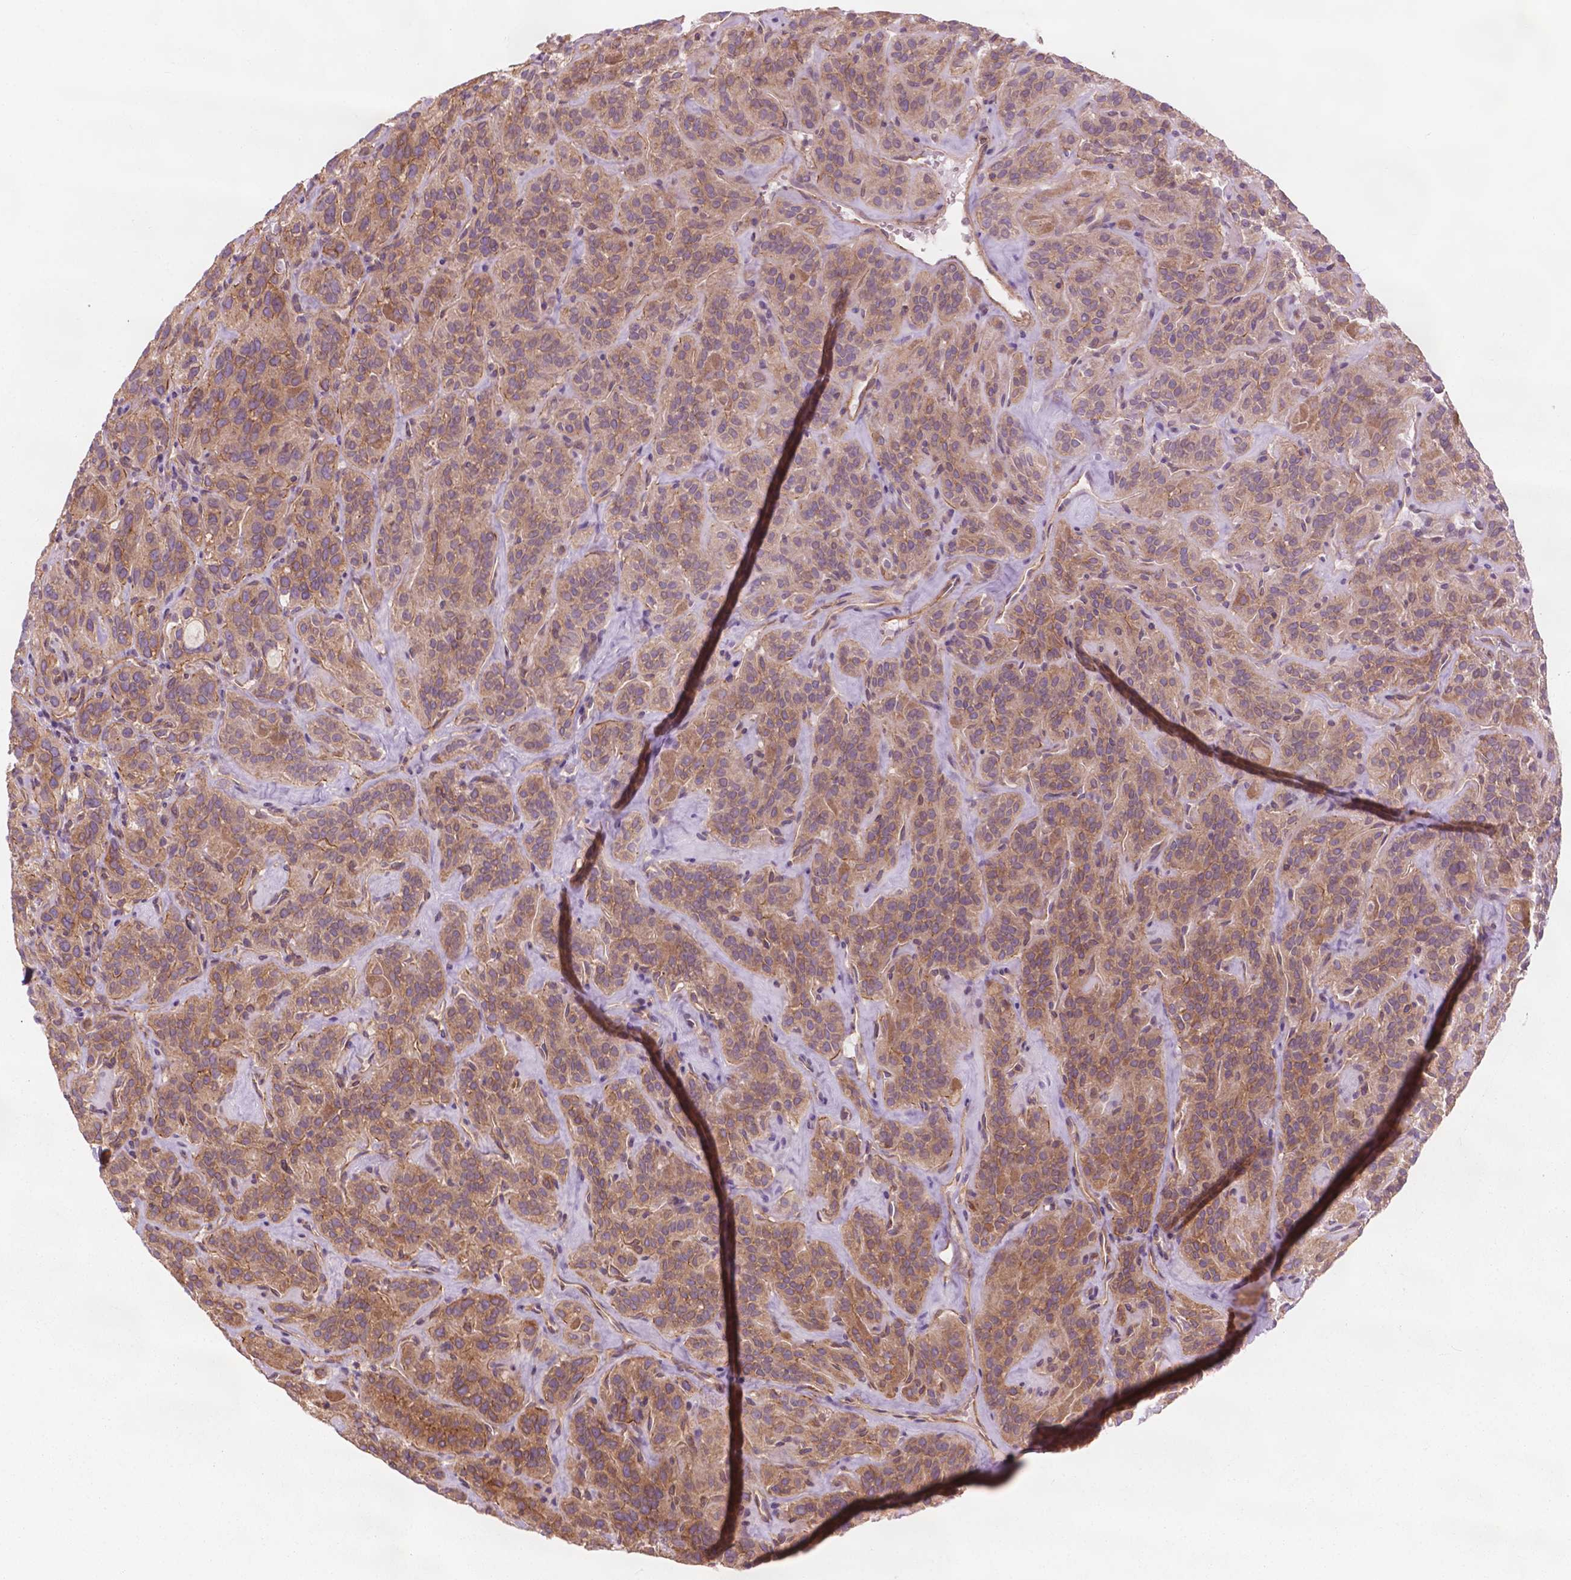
{"staining": {"intensity": "moderate", "quantity": "25%-75%", "location": "cytoplasmic/membranous"}, "tissue": "thyroid cancer", "cell_type": "Tumor cells", "image_type": "cancer", "snomed": [{"axis": "morphology", "description": "Papillary adenocarcinoma, NOS"}, {"axis": "topography", "description": "Thyroid gland"}], "caption": "Protein staining of thyroid cancer (papillary adenocarcinoma) tissue shows moderate cytoplasmic/membranous positivity in approximately 25%-75% of tumor cells.", "gene": "SURF4", "patient": {"sex": "female", "age": 45}}